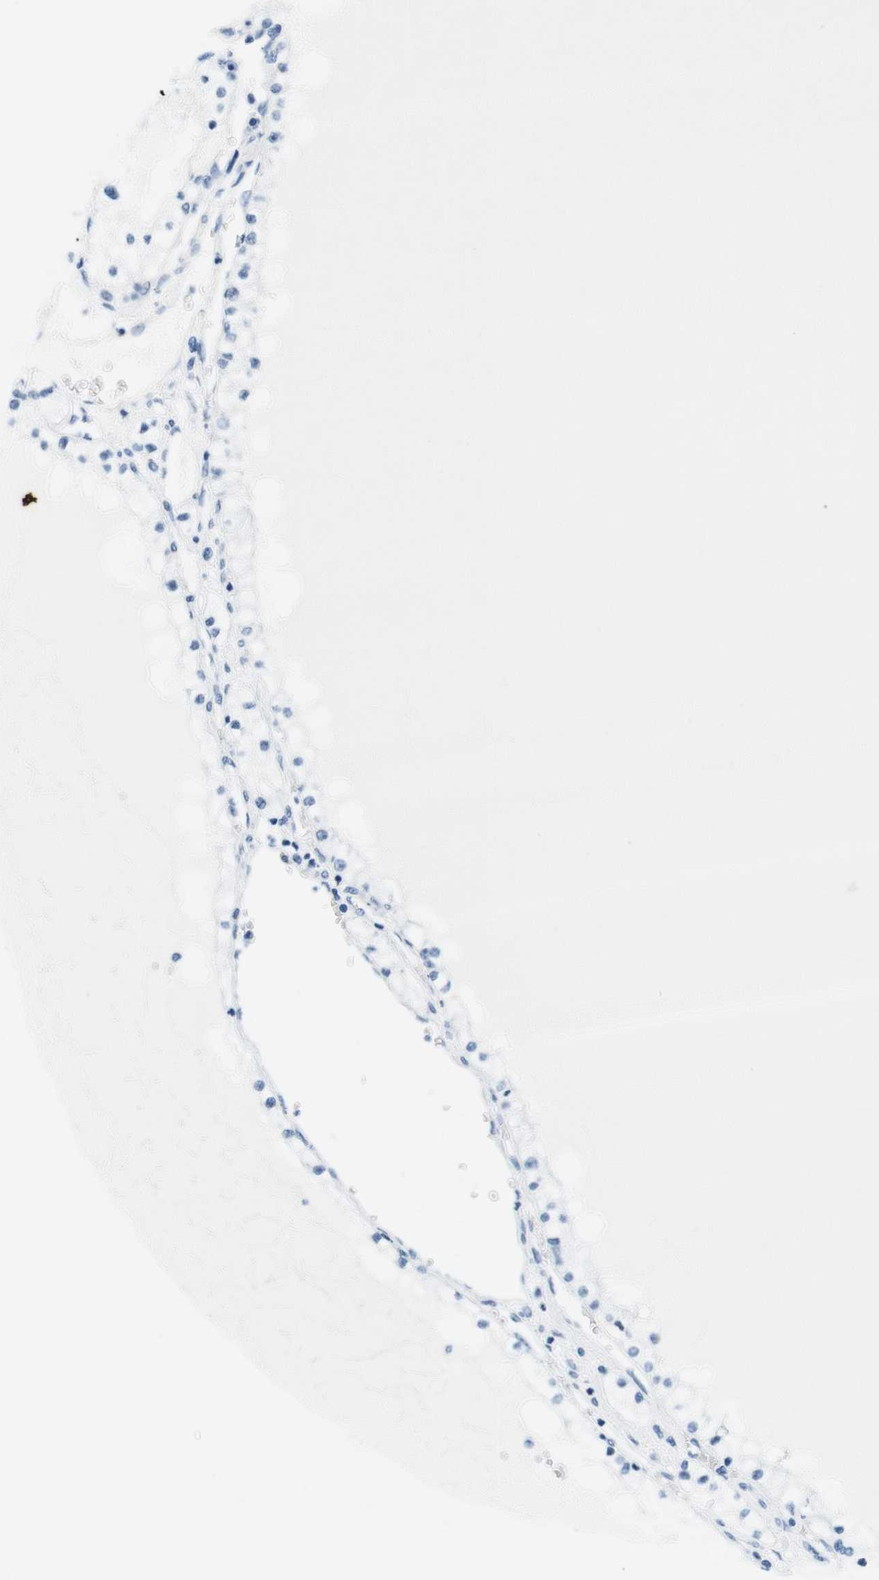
{"staining": {"intensity": "negative", "quantity": "none", "location": "none"}, "tissue": "renal cancer", "cell_type": "Tumor cells", "image_type": "cancer", "snomed": [{"axis": "morphology", "description": "Adenocarcinoma, NOS"}, {"axis": "topography", "description": "Kidney"}], "caption": "IHC image of adenocarcinoma (renal) stained for a protein (brown), which exhibits no staining in tumor cells. (Immunohistochemistry (ihc), brightfield microscopy, high magnification).", "gene": "CSNK2B", "patient": {"sex": "male", "age": 68}}